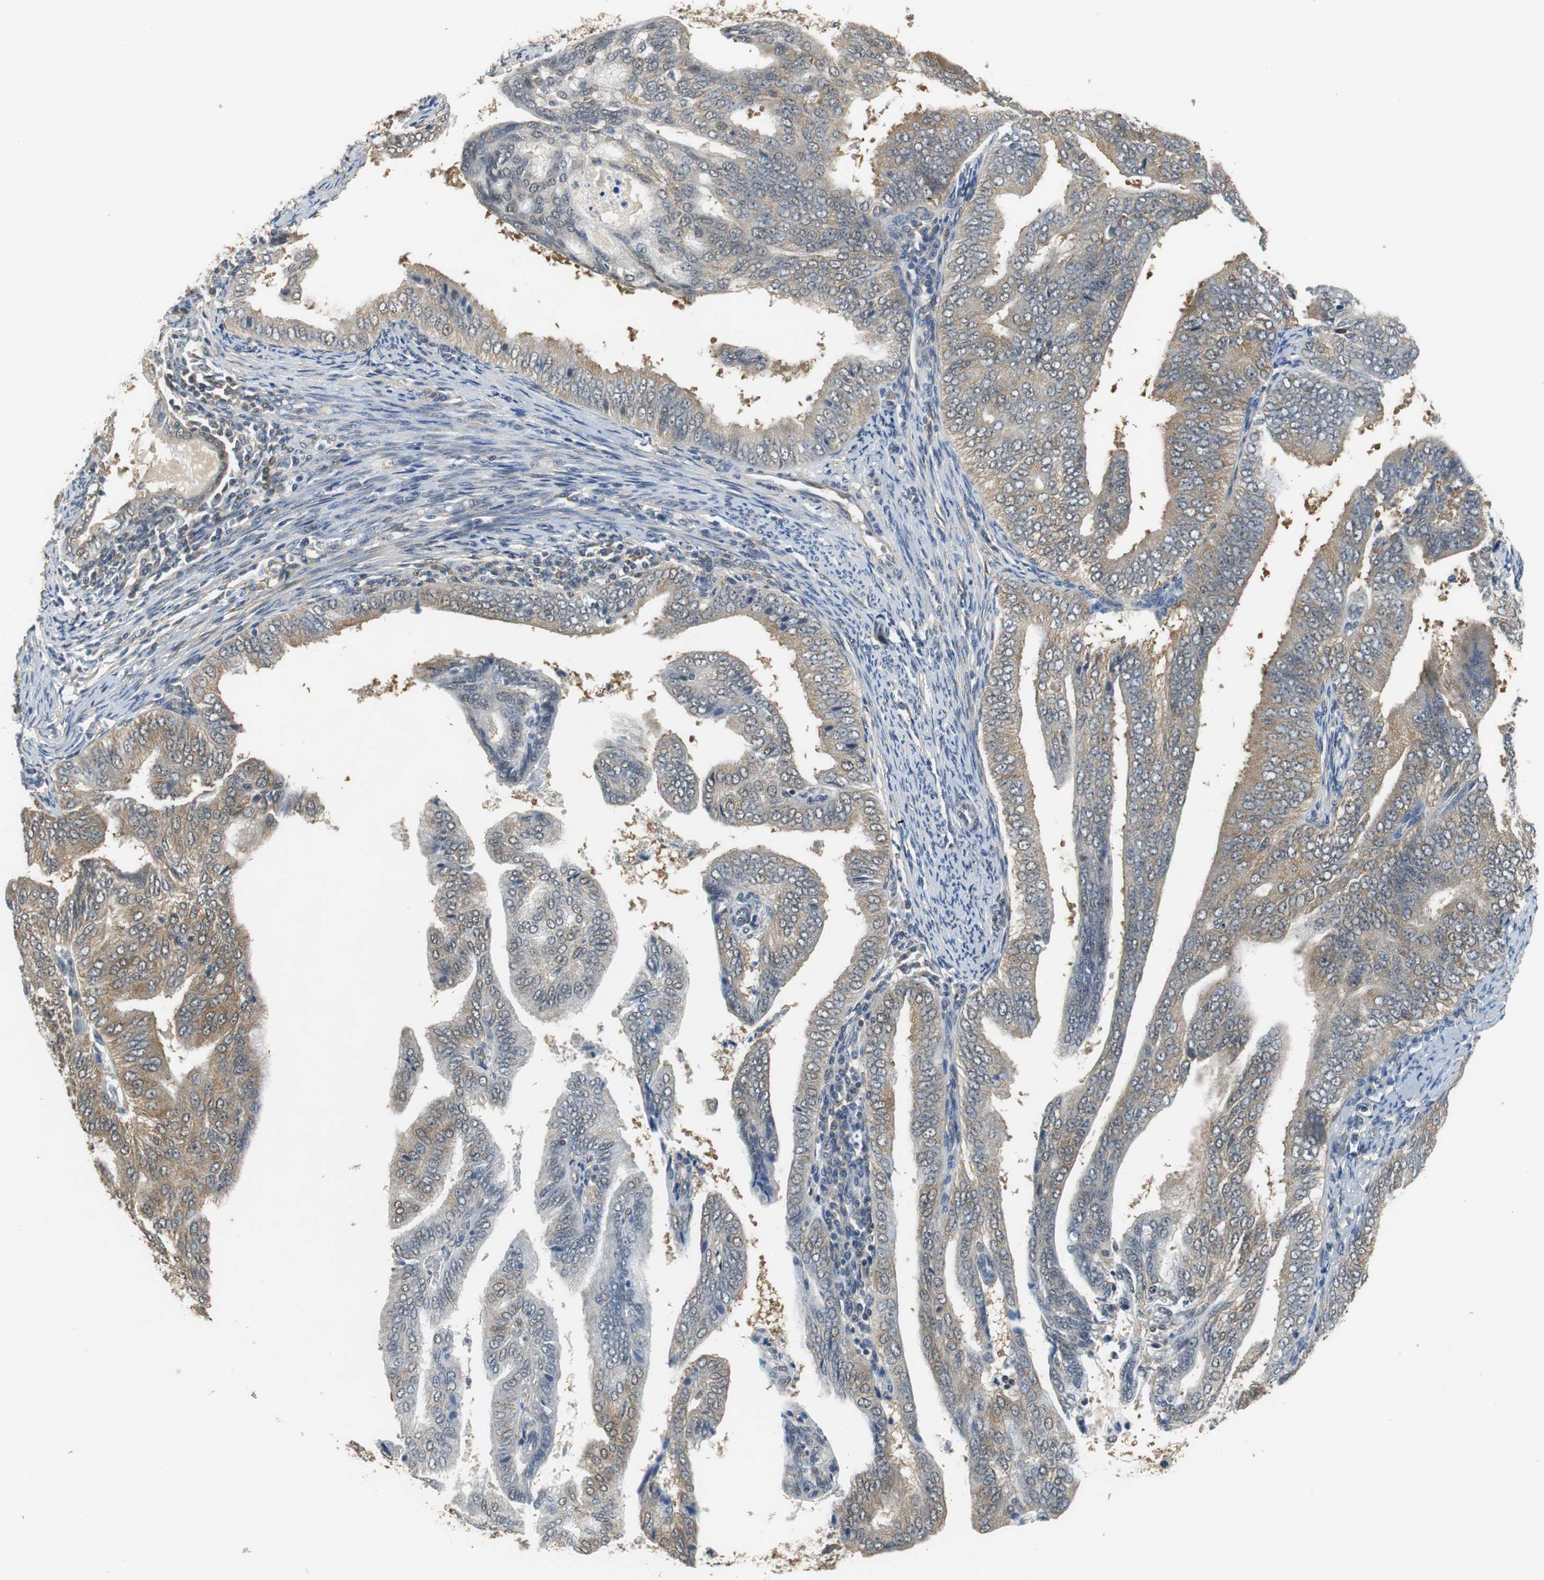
{"staining": {"intensity": "moderate", "quantity": "25%-75%", "location": "cytoplasmic/membranous"}, "tissue": "endometrial cancer", "cell_type": "Tumor cells", "image_type": "cancer", "snomed": [{"axis": "morphology", "description": "Adenocarcinoma, NOS"}, {"axis": "topography", "description": "Endometrium"}], "caption": "A micrograph of human adenocarcinoma (endometrial) stained for a protein reveals moderate cytoplasmic/membranous brown staining in tumor cells.", "gene": "UBQLN2", "patient": {"sex": "female", "age": 58}}